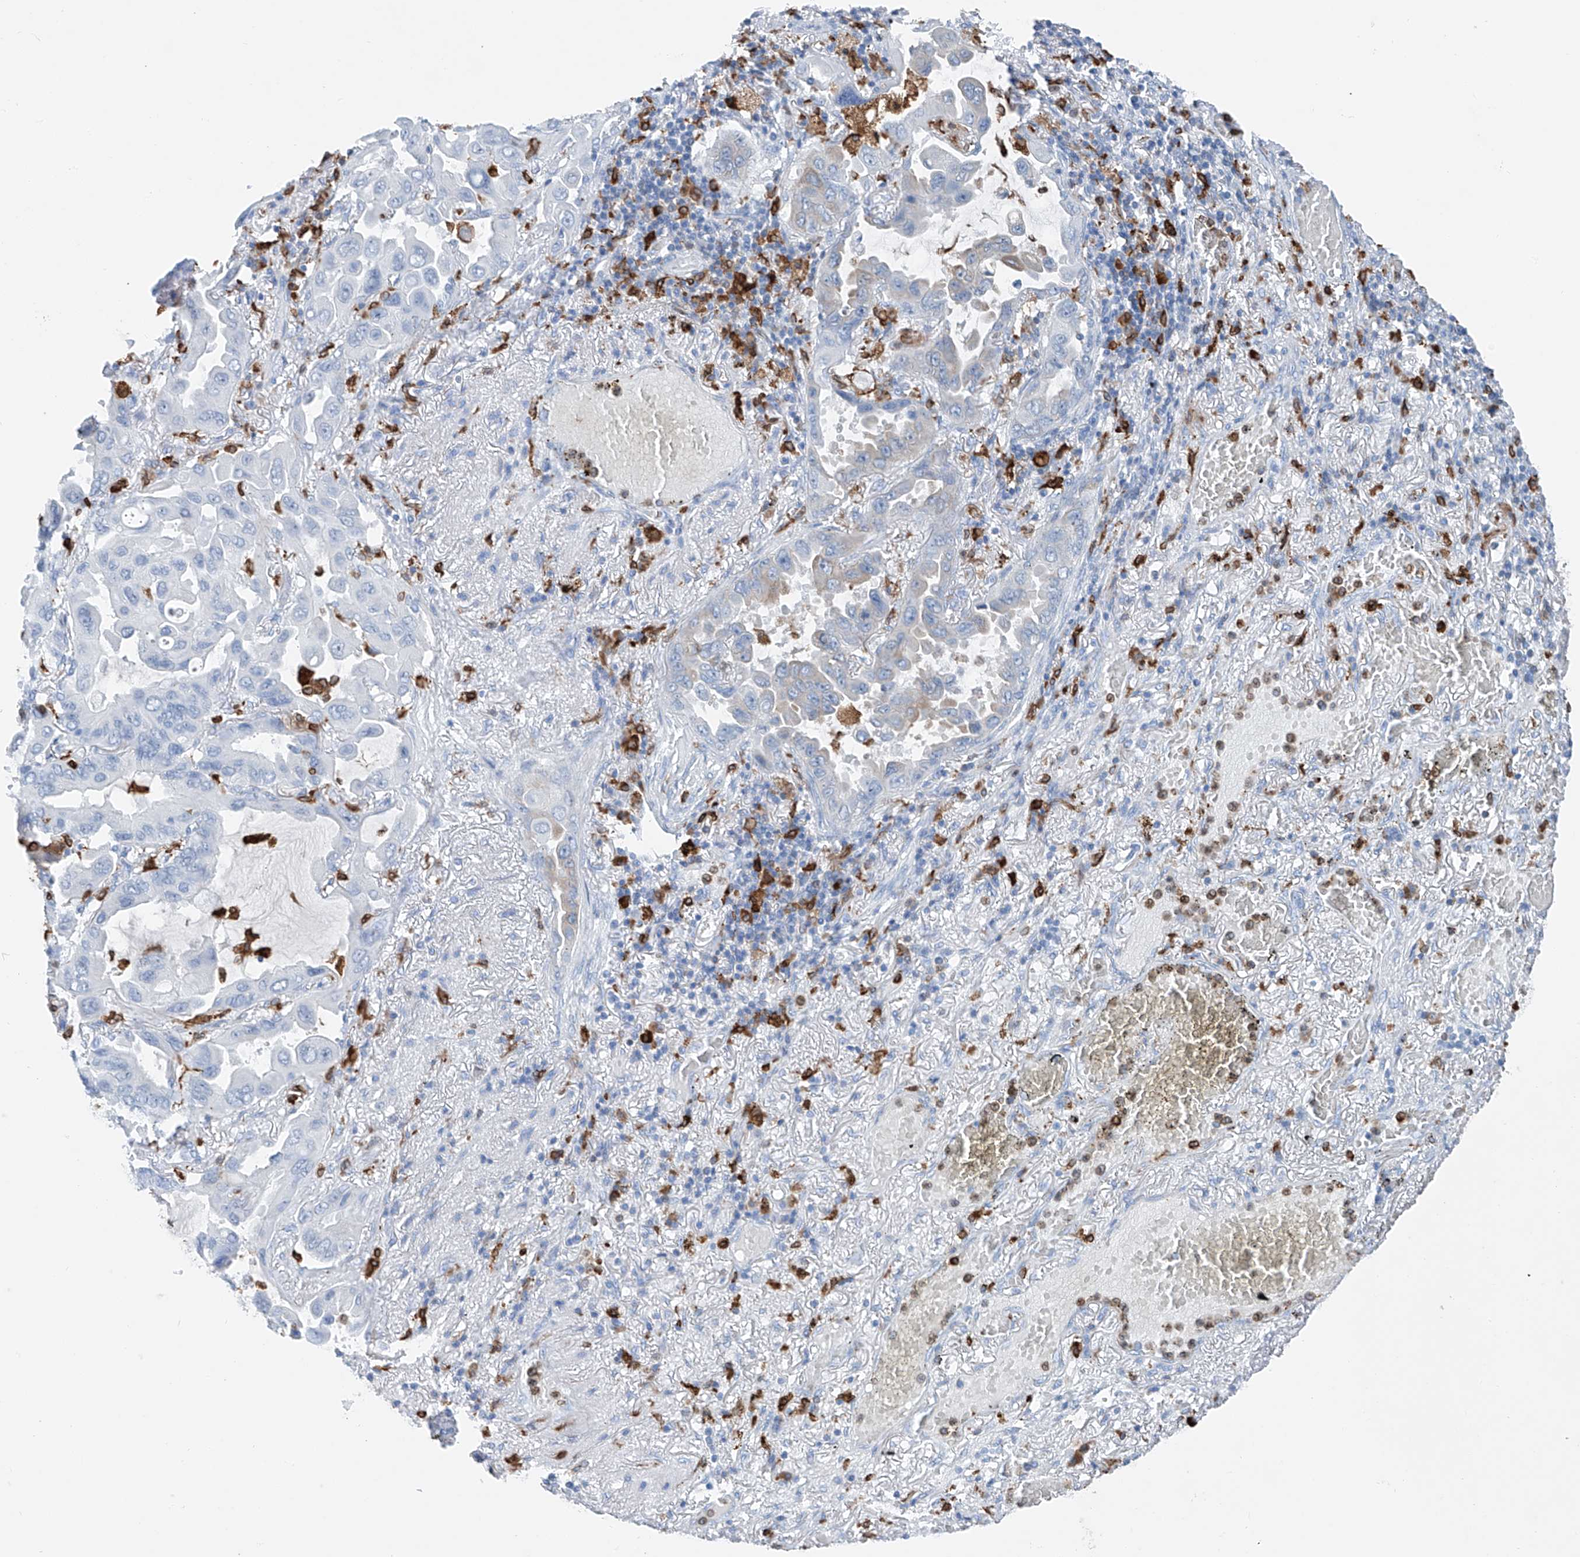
{"staining": {"intensity": "negative", "quantity": "none", "location": "none"}, "tissue": "lung cancer", "cell_type": "Tumor cells", "image_type": "cancer", "snomed": [{"axis": "morphology", "description": "Adenocarcinoma, NOS"}, {"axis": "topography", "description": "Lung"}], "caption": "Immunohistochemistry of human lung adenocarcinoma demonstrates no positivity in tumor cells.", "gene": "TBXAS1", "patient": {"sex": "male", "age": 64}}